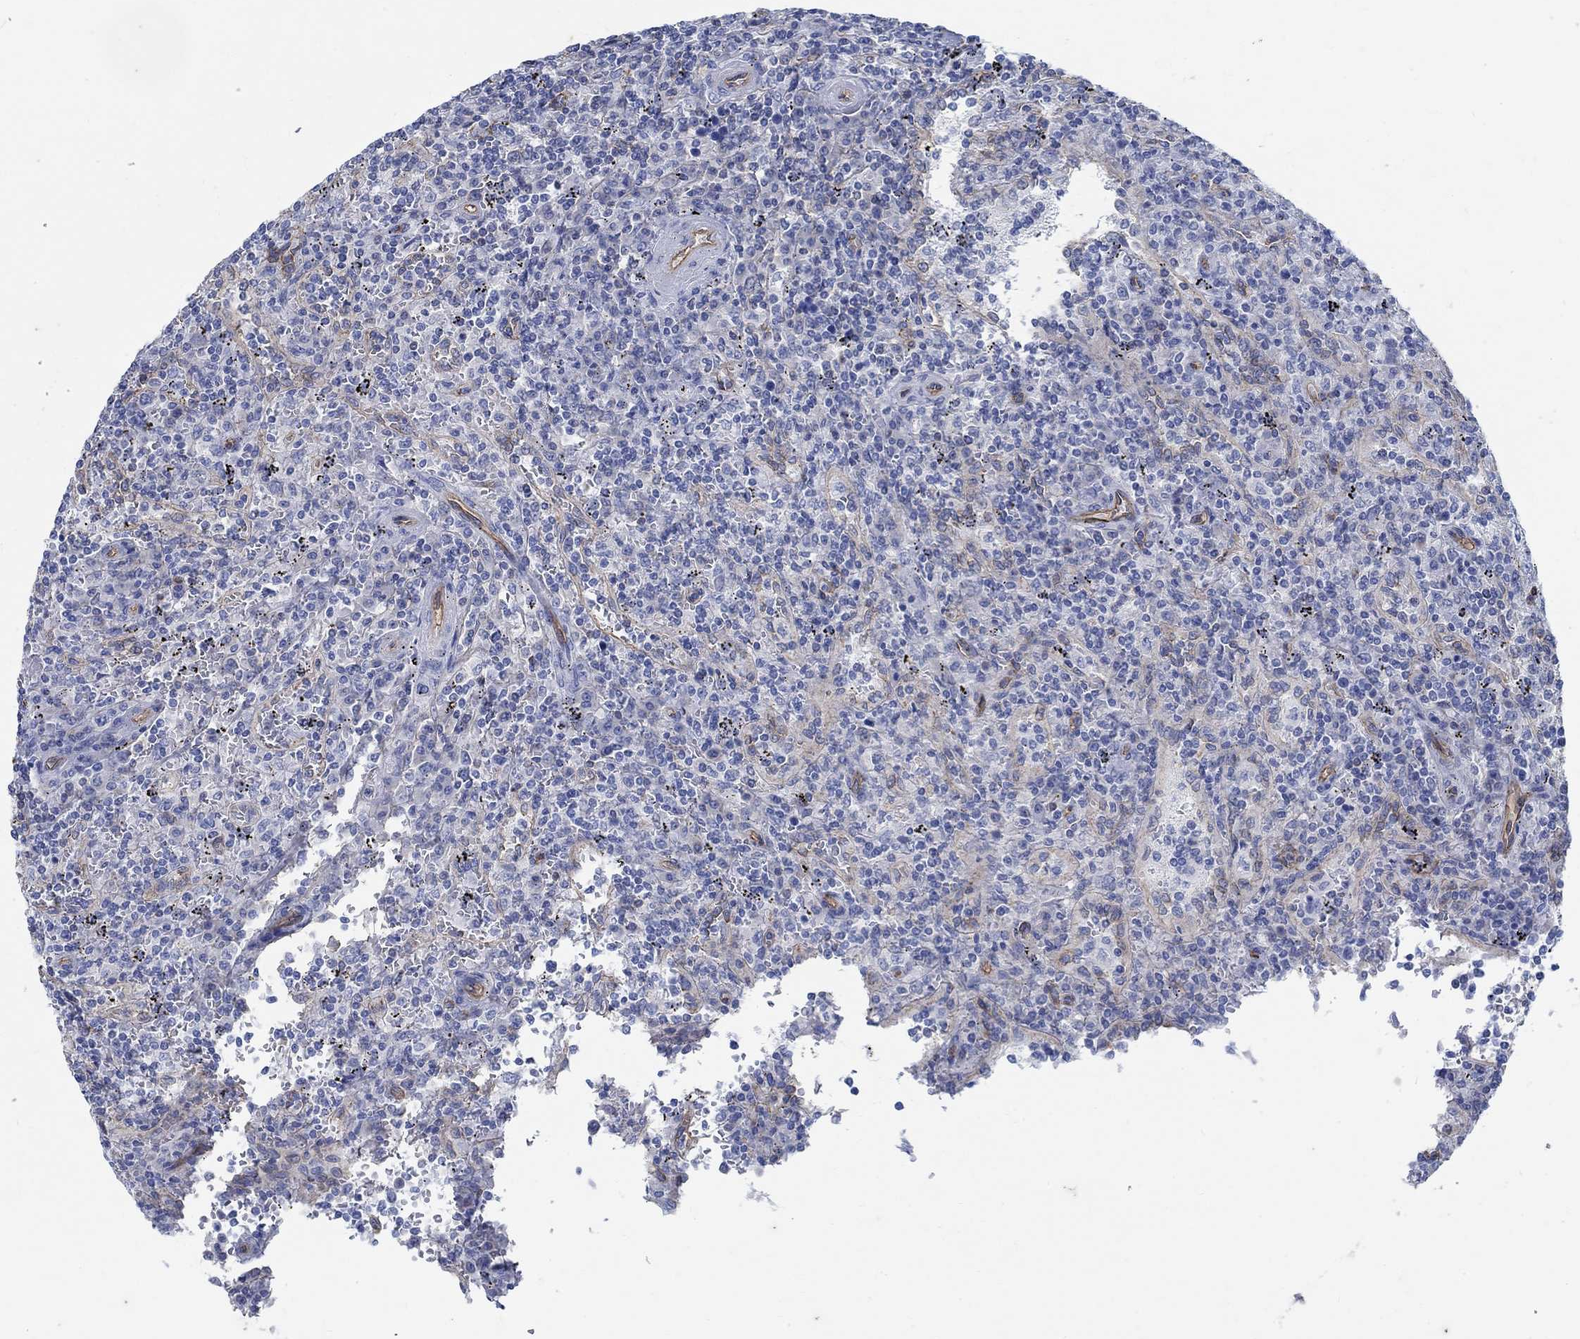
{"staining": {"intensity": "negative", "quantity": "none", "location": "none"}, "tissue": "lymphoma", "cell_type": "Tumor cells", "image_type": "cancer", "snomed": [{"axis": "morphology", "description": "Malignant lymphoma, non-Hodgkin's type, Low grade"}, {"axis": "topography", "description": "Spleen"}], "caption": "This is an IHC image of lymphoma. There is no expression in tumor cells.", "gene": "TMEM198", "patient": {"sex": "male", "age": 62}}